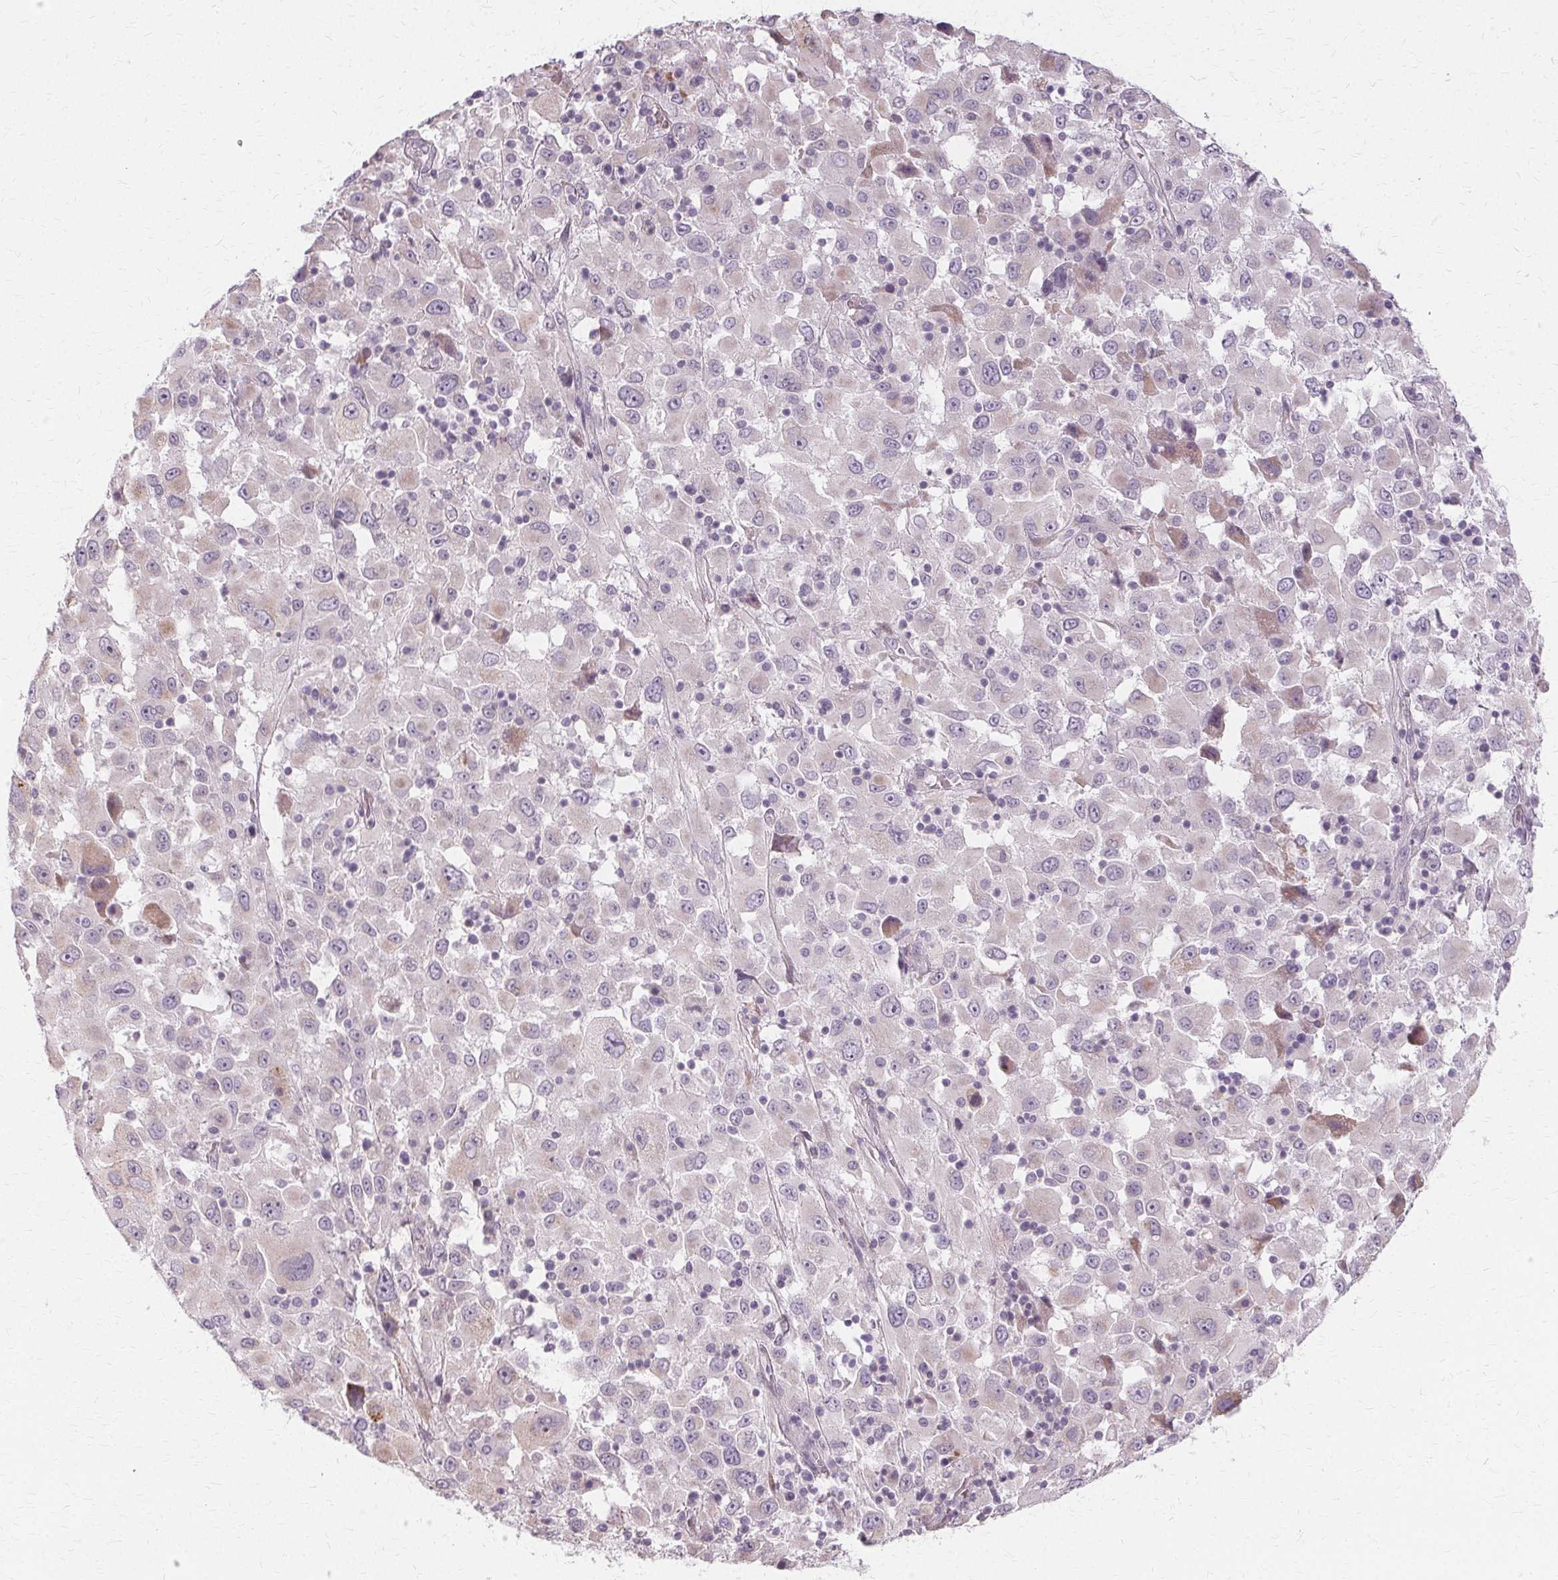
{"staining": {"intensity": "negative", "quantity": "none", "location": "none"}, "tissue": "melanoma", "cell_type": "Tumor cells", "image_type": "cancer", "snomed": [{"axis": "morphology", "description": "Malignant melanoma, Metastatic site"}, {"axis": "topography", "description": "Soft tissue"}], "caption": "DAB immunohistochemical staining of melanoma exhibits no significant positivity in tumor cells.", "gene": "FCRL3", "patient": {"sex": "male", "age": 50}}